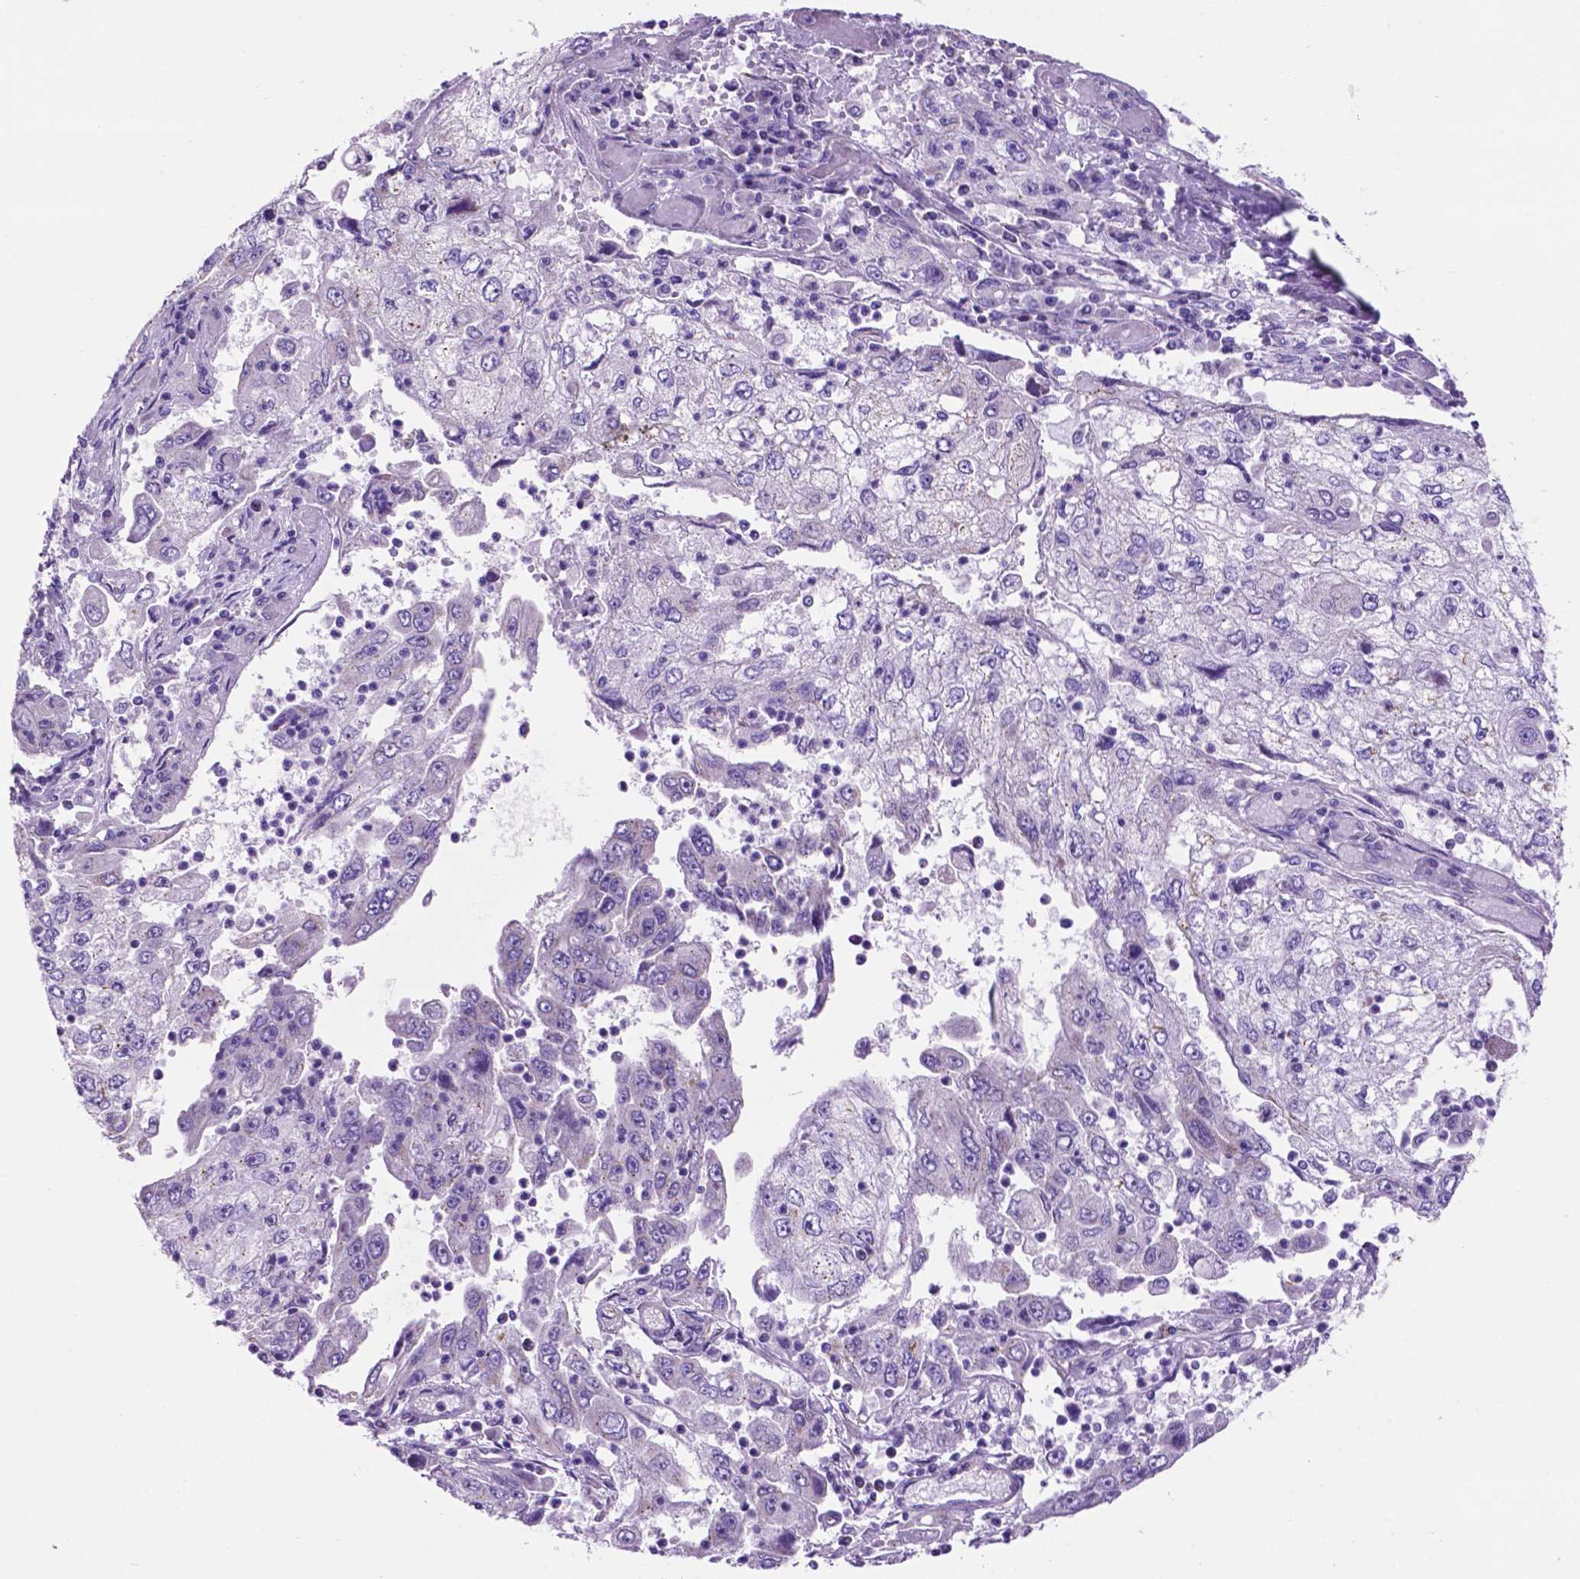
{"staining": {"intensity": "negative", "quantity": "none", "location": "none"}, "tissue": "cervical cancer", "cell_type": "Tumor cells", "image_type": "cancer", "snomed": [{"axis": "morphology", "description": "Squamous cell carcinoma, NOS"}, {"axis": "topography", "description": "Cervix"}], "caption": "Tumor cells are negative for protein expression in human cervical cancer.", "gene": "TMEM121B", "patient": {"sex": "female", "age": 36}}